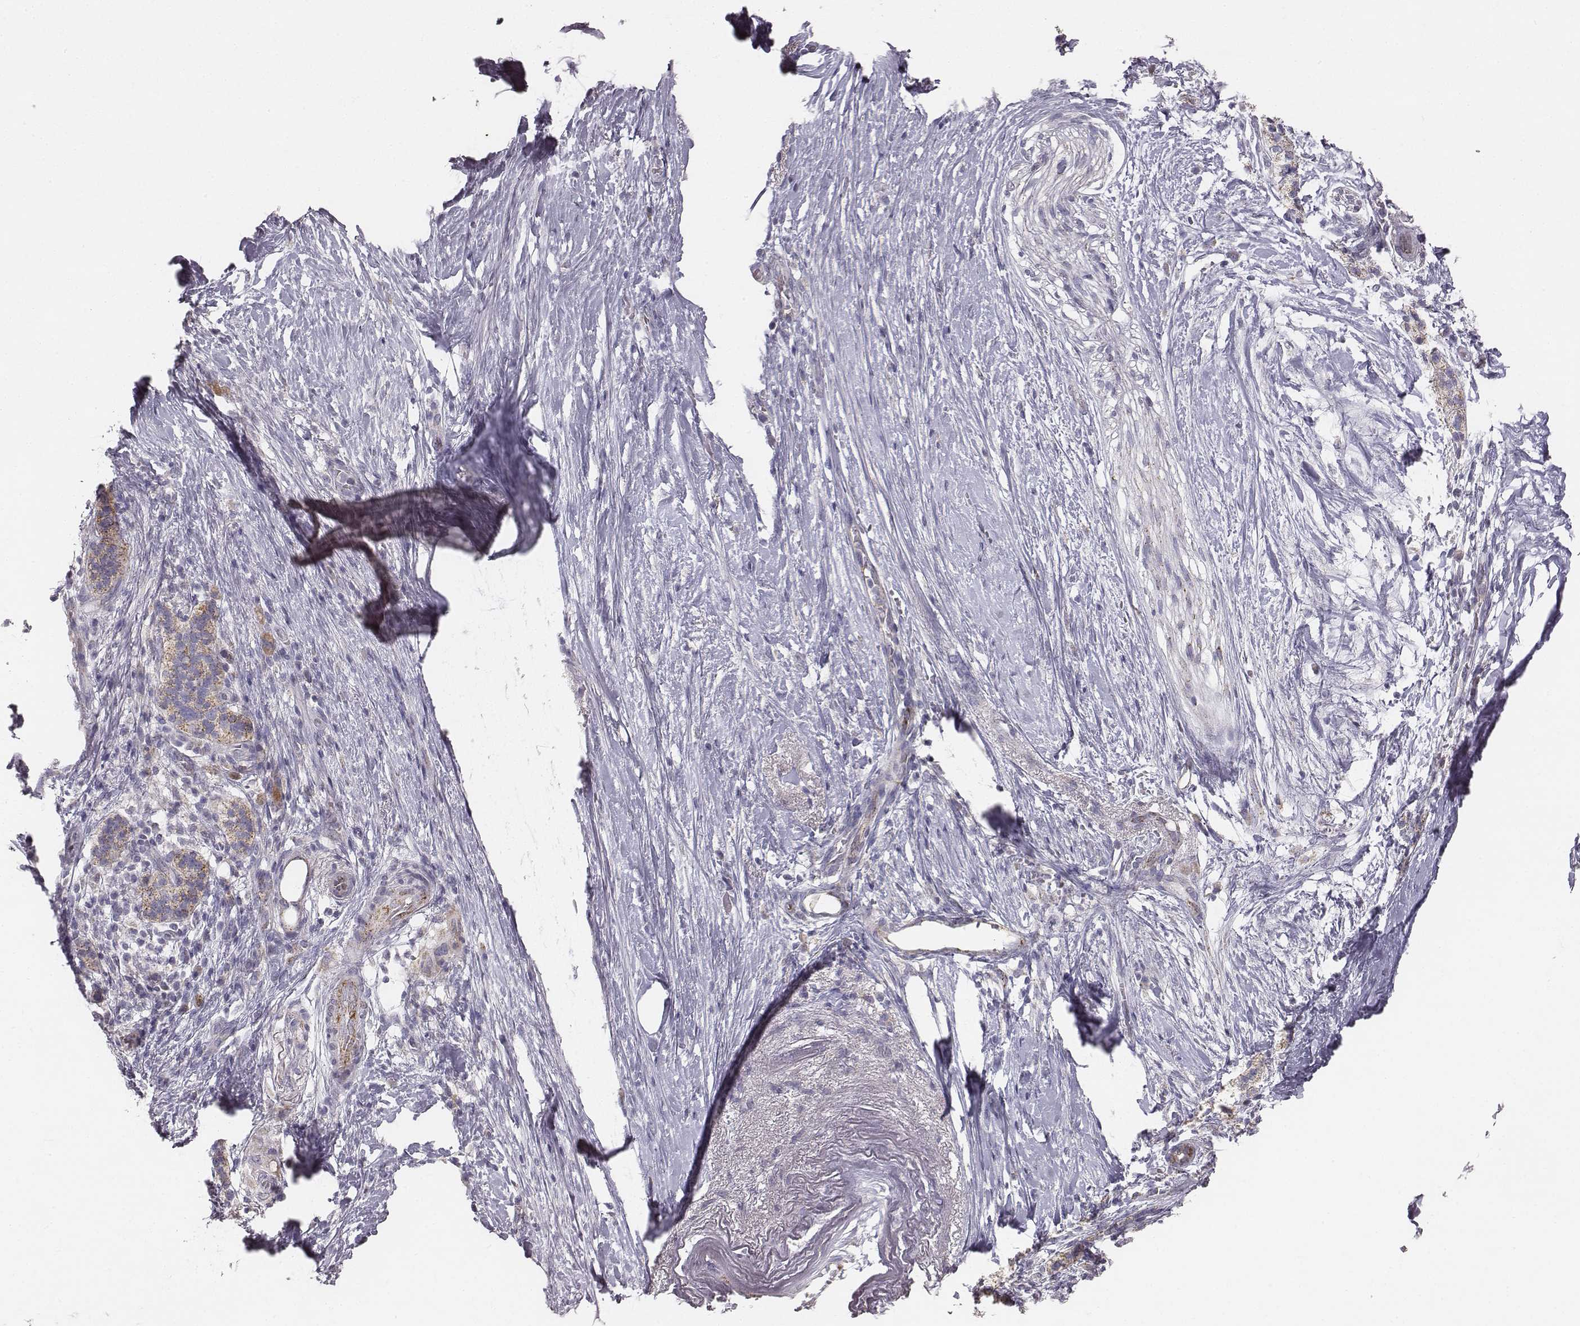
{"staining": {"intensity": "weak", "quantity": ">75%", "location": "cytoplasmic/membranous"}, "tissue": "pancreatic cancer", "cell_type": "Tumor cells", "image_type": "cancer", "snomed": [{"axis": "morphology", "description": "Adenocarcinoma, NOS"}, {"axis": "topography", "description": "Pancreas"}], "caption": "The micrograph reveals staining of pancreatic adenocarcinoma, revealing weak cytoplasmic/membranous protein expression (brown color) within tumor cells.", "gene": "ABCD3", "patient": {"sex": "female", "age": 72}}